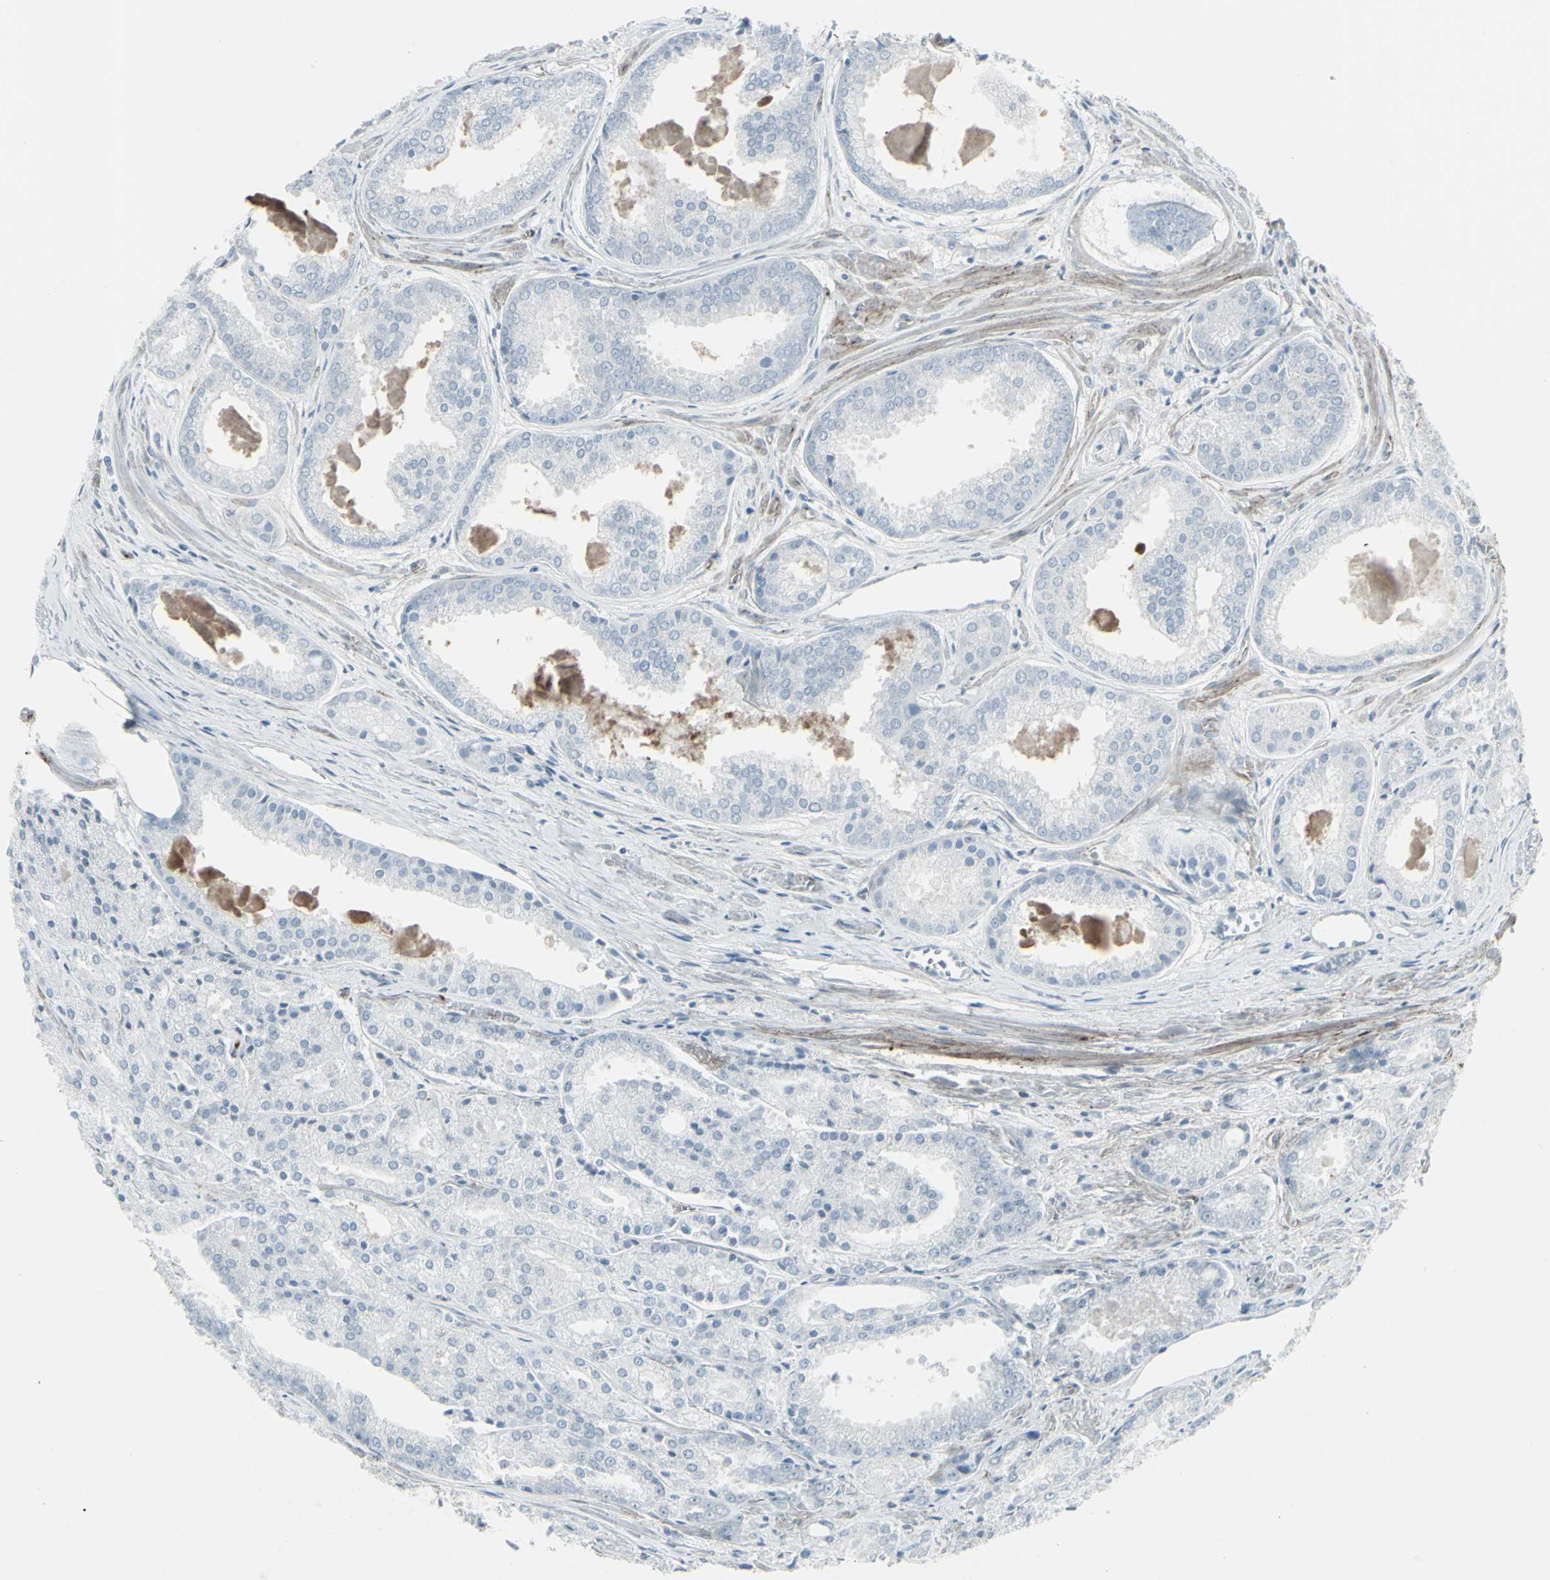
{"staining": {"intensity": "negative", "quantity": "none", "location": "none"}, "tissue": "prostate cancer", "cell_type": "Tumor cells", "image_type": "cancer", "snomed": [{"axis": "morphology", "description": "Adenocarcinoma, Low grade"}, {"axis": "topography", "description": "Prostate"}], "caption": "Immunohistochemical staining of human prostate cancer reveals no significant positivity in tumor cells.", "gene": "GJA1", "patient": {"sex": "male", "age": 64}}